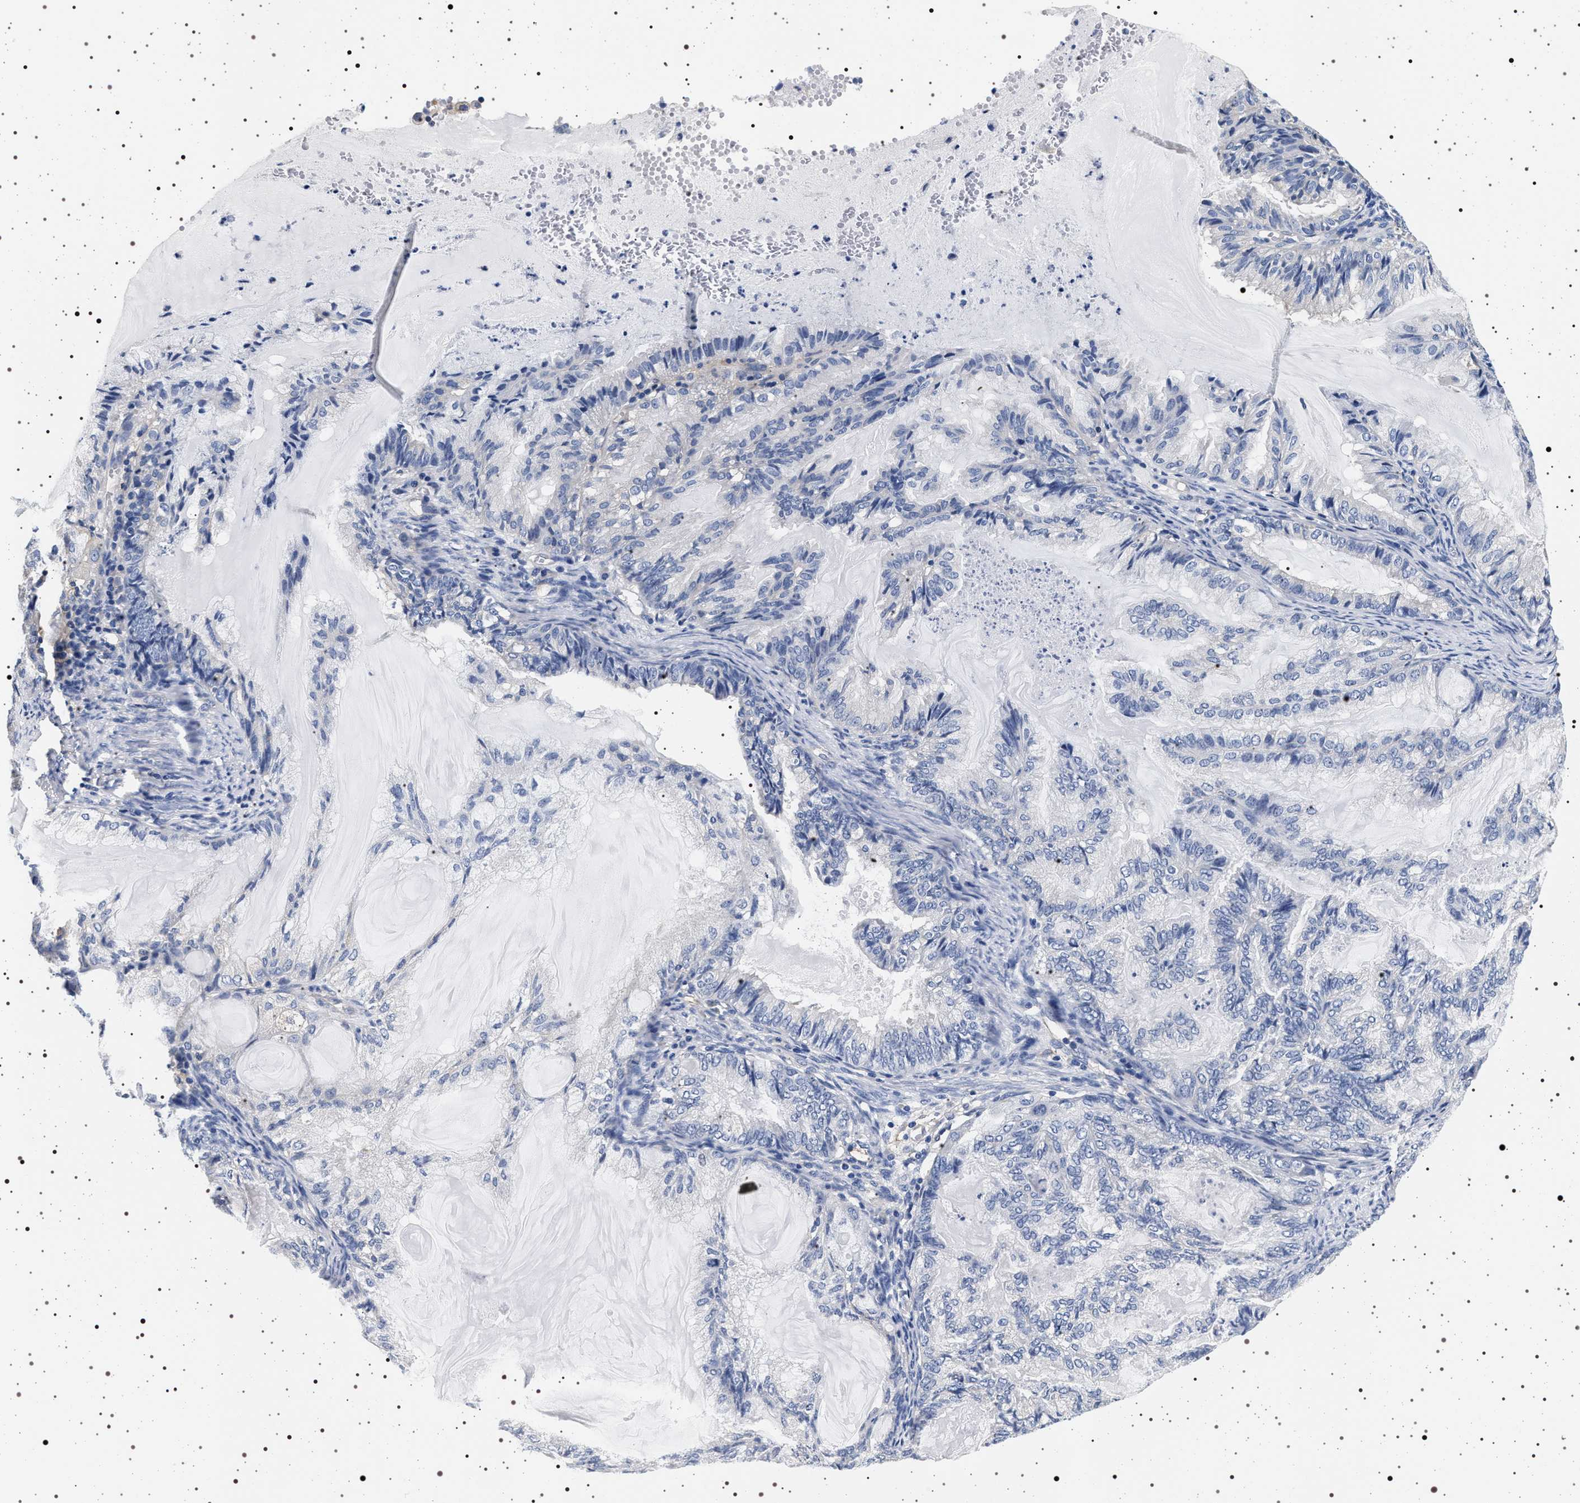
{"staining": {"intensity": "negative", "quantity": "none", "location": "none"}, "tissue": "endometrial cancer", "cell_type": "Tumor cells", "image_type": "cancer", "snomed": [{"axis": "morphology", "description": "Adenocarcinoma, NOS"}, {"axis": "topography", "description": "Endometrium"}], "caption": "Immunohistochemistry (IHC) photomicrograph of endometrial cancer (adenocarcinoma) stained for a protein (brown), which demonstrates no positivity in tumor cells.", "gene": "HSD17B1", "patient": {"sex": "female", "age": 86}}